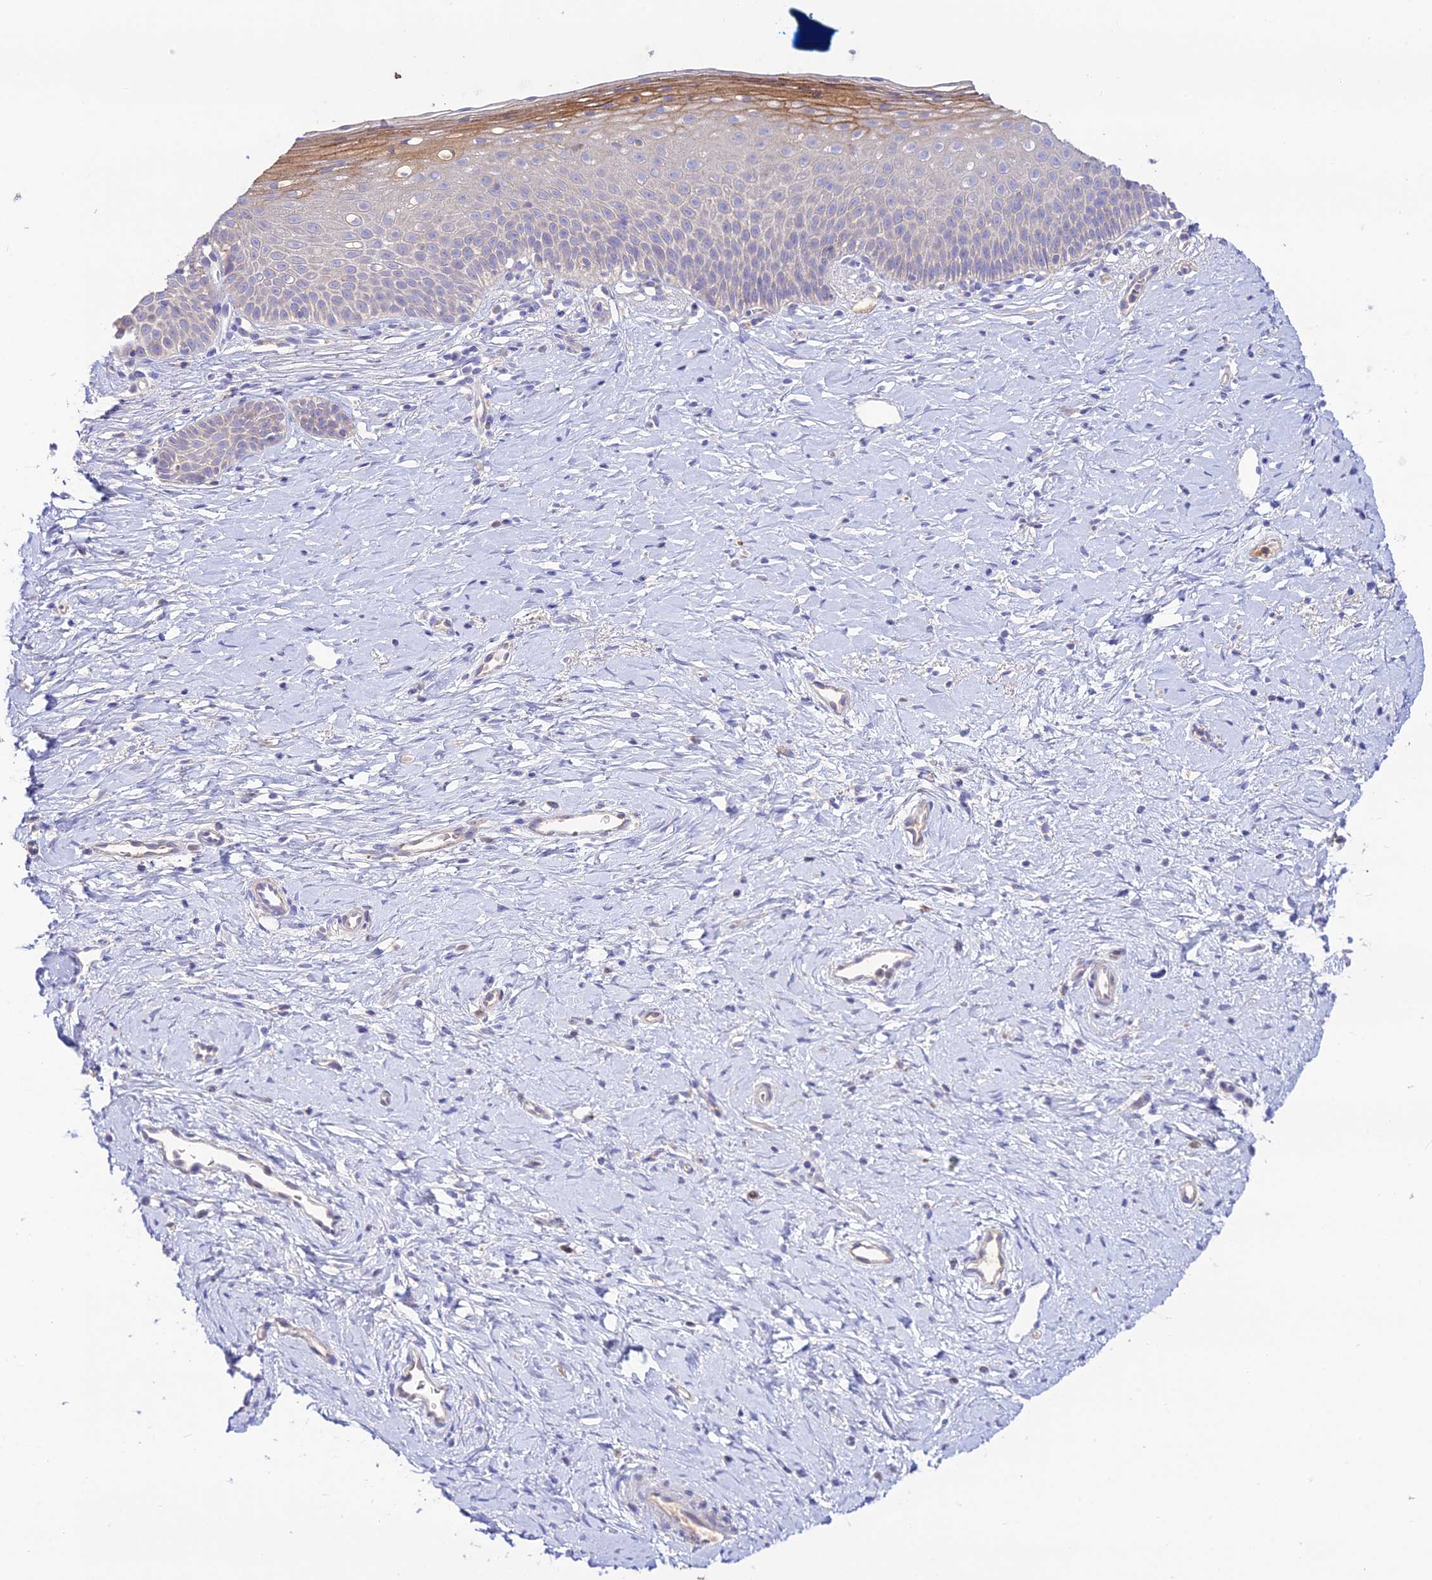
{"staining": {"intensity": "weak", "quantity": "<25%", "location": "cytoplasmic/membranous"}, "tissue": "cervix", "cell_type": "Glandular cells", "image_type": "normal", "snomed": [{"axis": "morphology", "description": "Normal tissue, NOS"}, {"axis": "topography", "description": "Cervix"}], "caption": "This is an immunohistochemistry (IHC) histopathology image of normal cervix. There is no expression in glandular cells.", "gene": "NLRP9", "patient": {"sex": "female", "age": 36}}